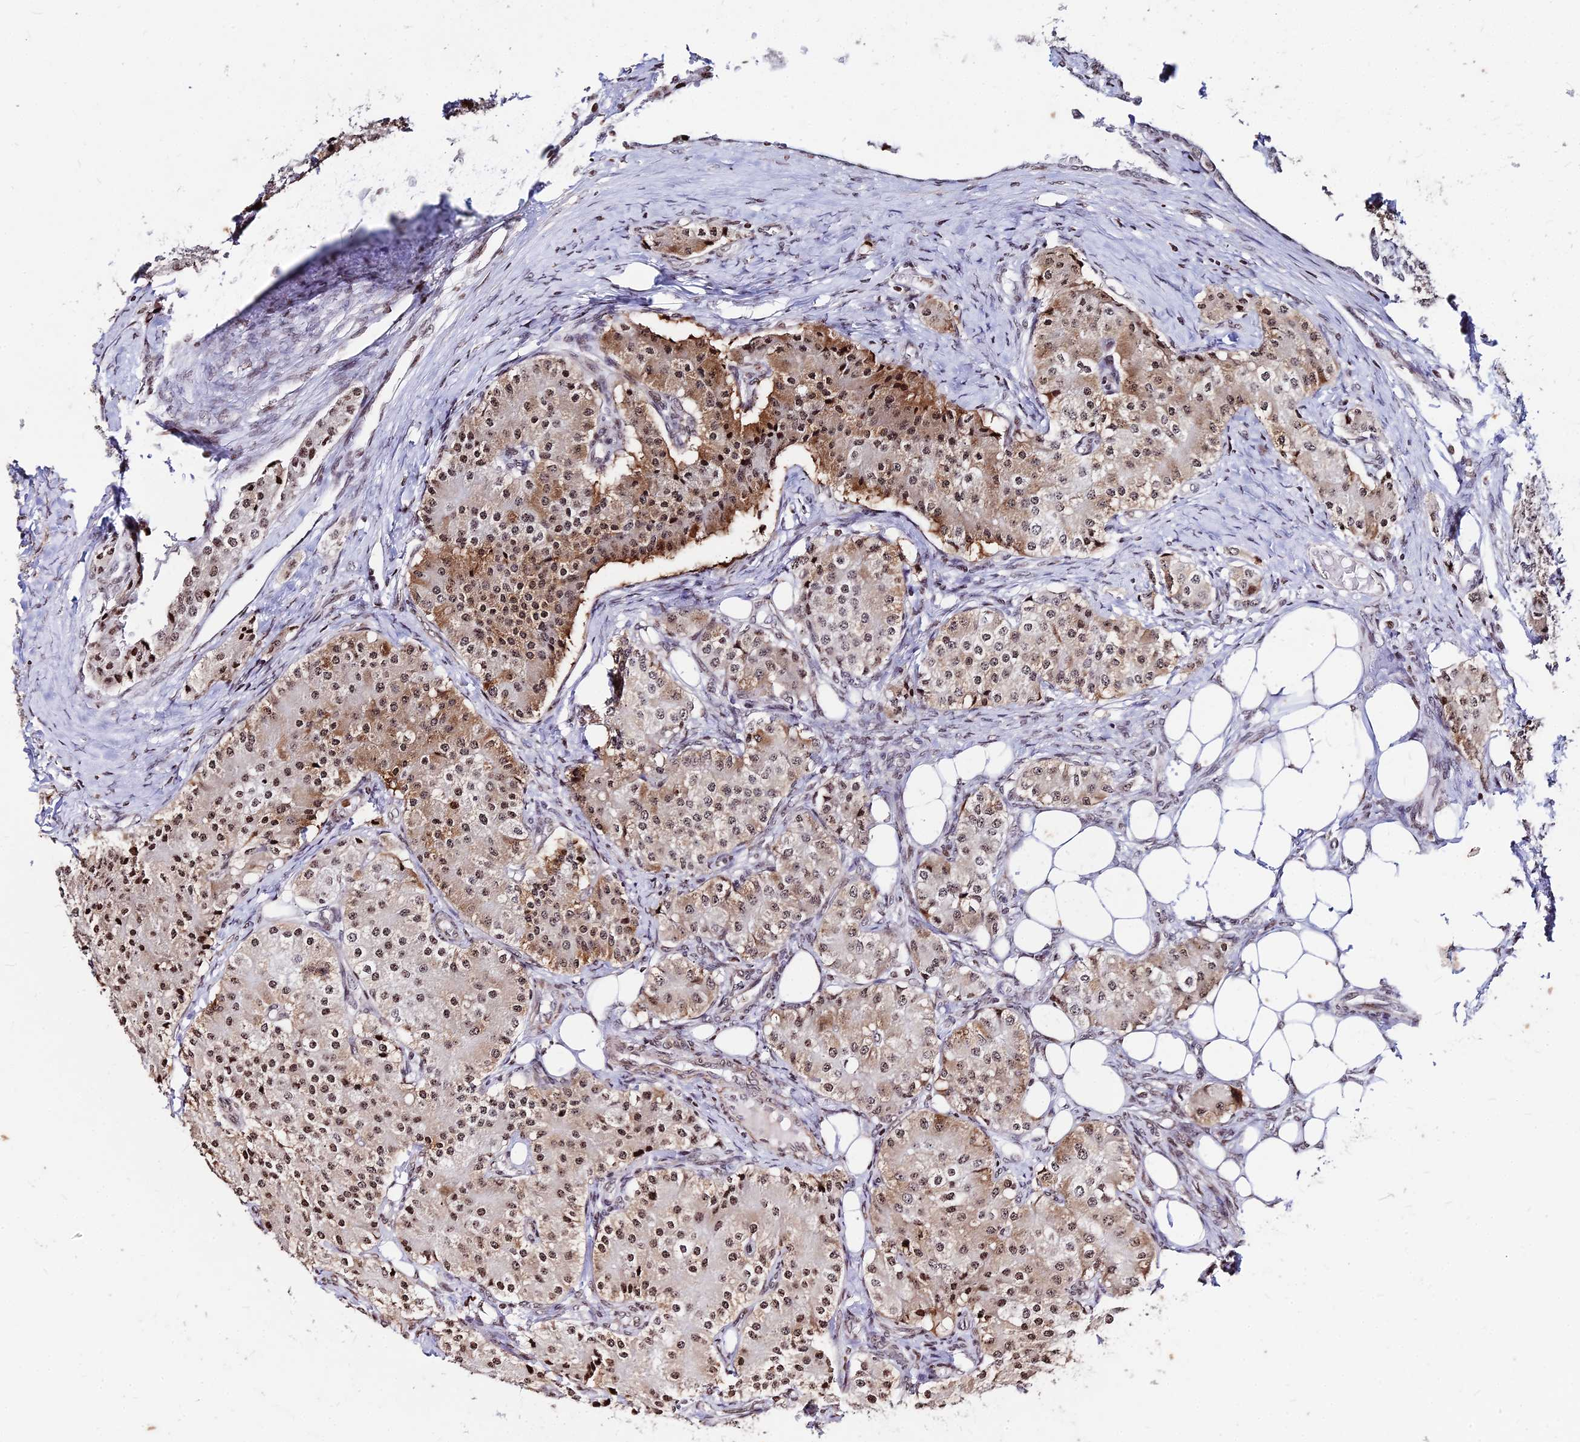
{"staining": {"intensity": "moderate", "quantity": "25%-75%", "location": "cytoplasmic/membranous,nuclear"}, "tissue": "carcinoid", "cell_type": "Tumor cells", "image_type": "cancer", "snomed": [{"axis": "morphology", "description": "Carcinoid, malignant, NOS"}, {"axis": "topography", "description": "Colon"}], "caption": "The photomicrograph exhibits a brown stain indicating the presence of a protein in the cytoplasmic/membranous and nuclear of tumor cells in carcinoid. (IHC, brightfield microscopy, high magnification).", "gene": "NYAP2", "patient": {"sex": "female", "age": 52}}